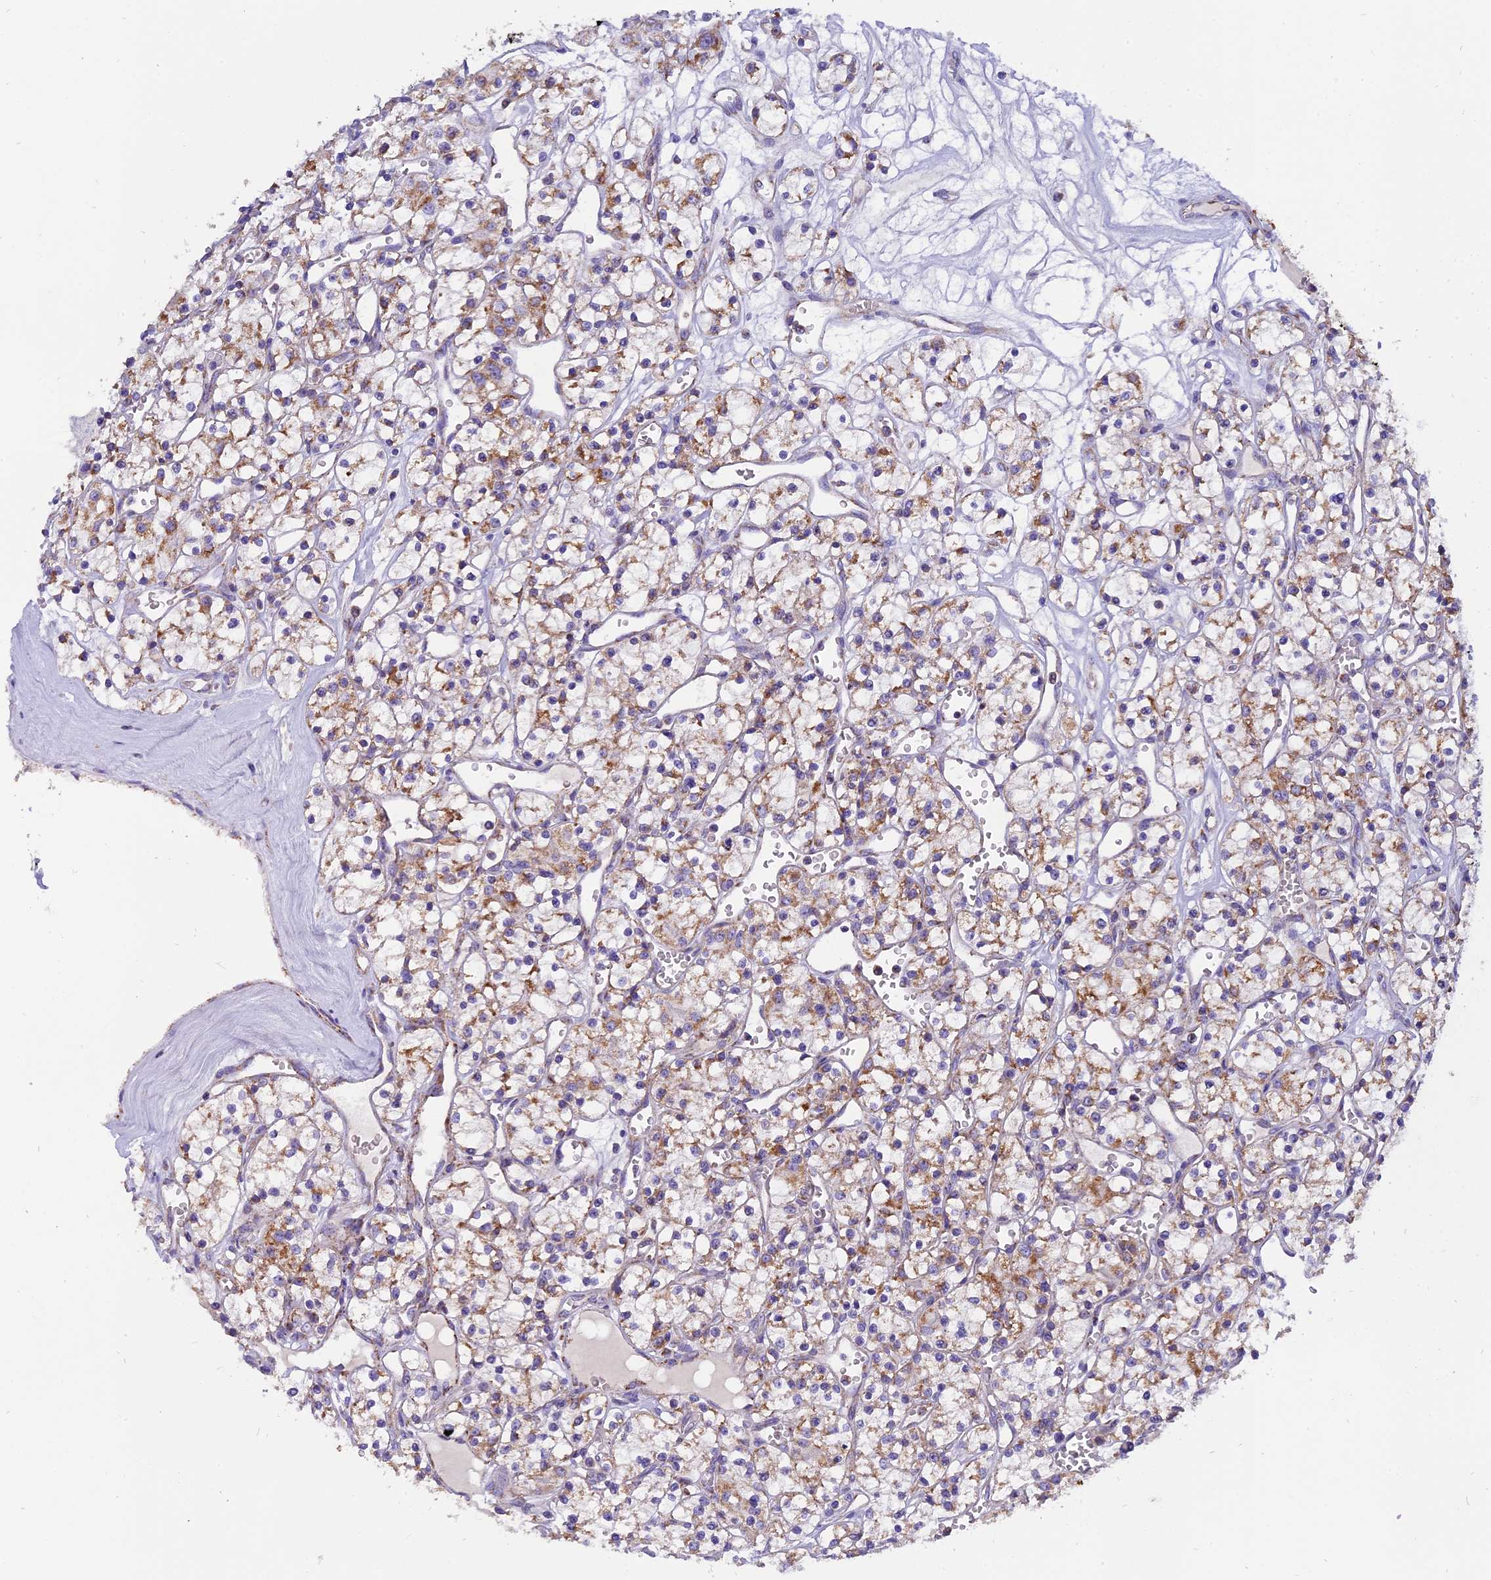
{"staining": {"intensity": "moderate", "quantity": ">75%", "location": "cytoplasmic/membranous"}, "tissue": "renal cancer", "cell_type": "Tumor cells", "image_type": "cancer", "snomed": [{"axis": "morphology", "description": "Adenocarcinoma, NOS"}, {"axis": "topography", "description": "Kidney"}], "caption": "Moderate cytoplasmic/membranous protein positivity is seen in about >75% of tumor cells in renal cancer (adenocarcinoma).", "gene": "MRPS34", "patient": {"sex": "female", "age": 59}}